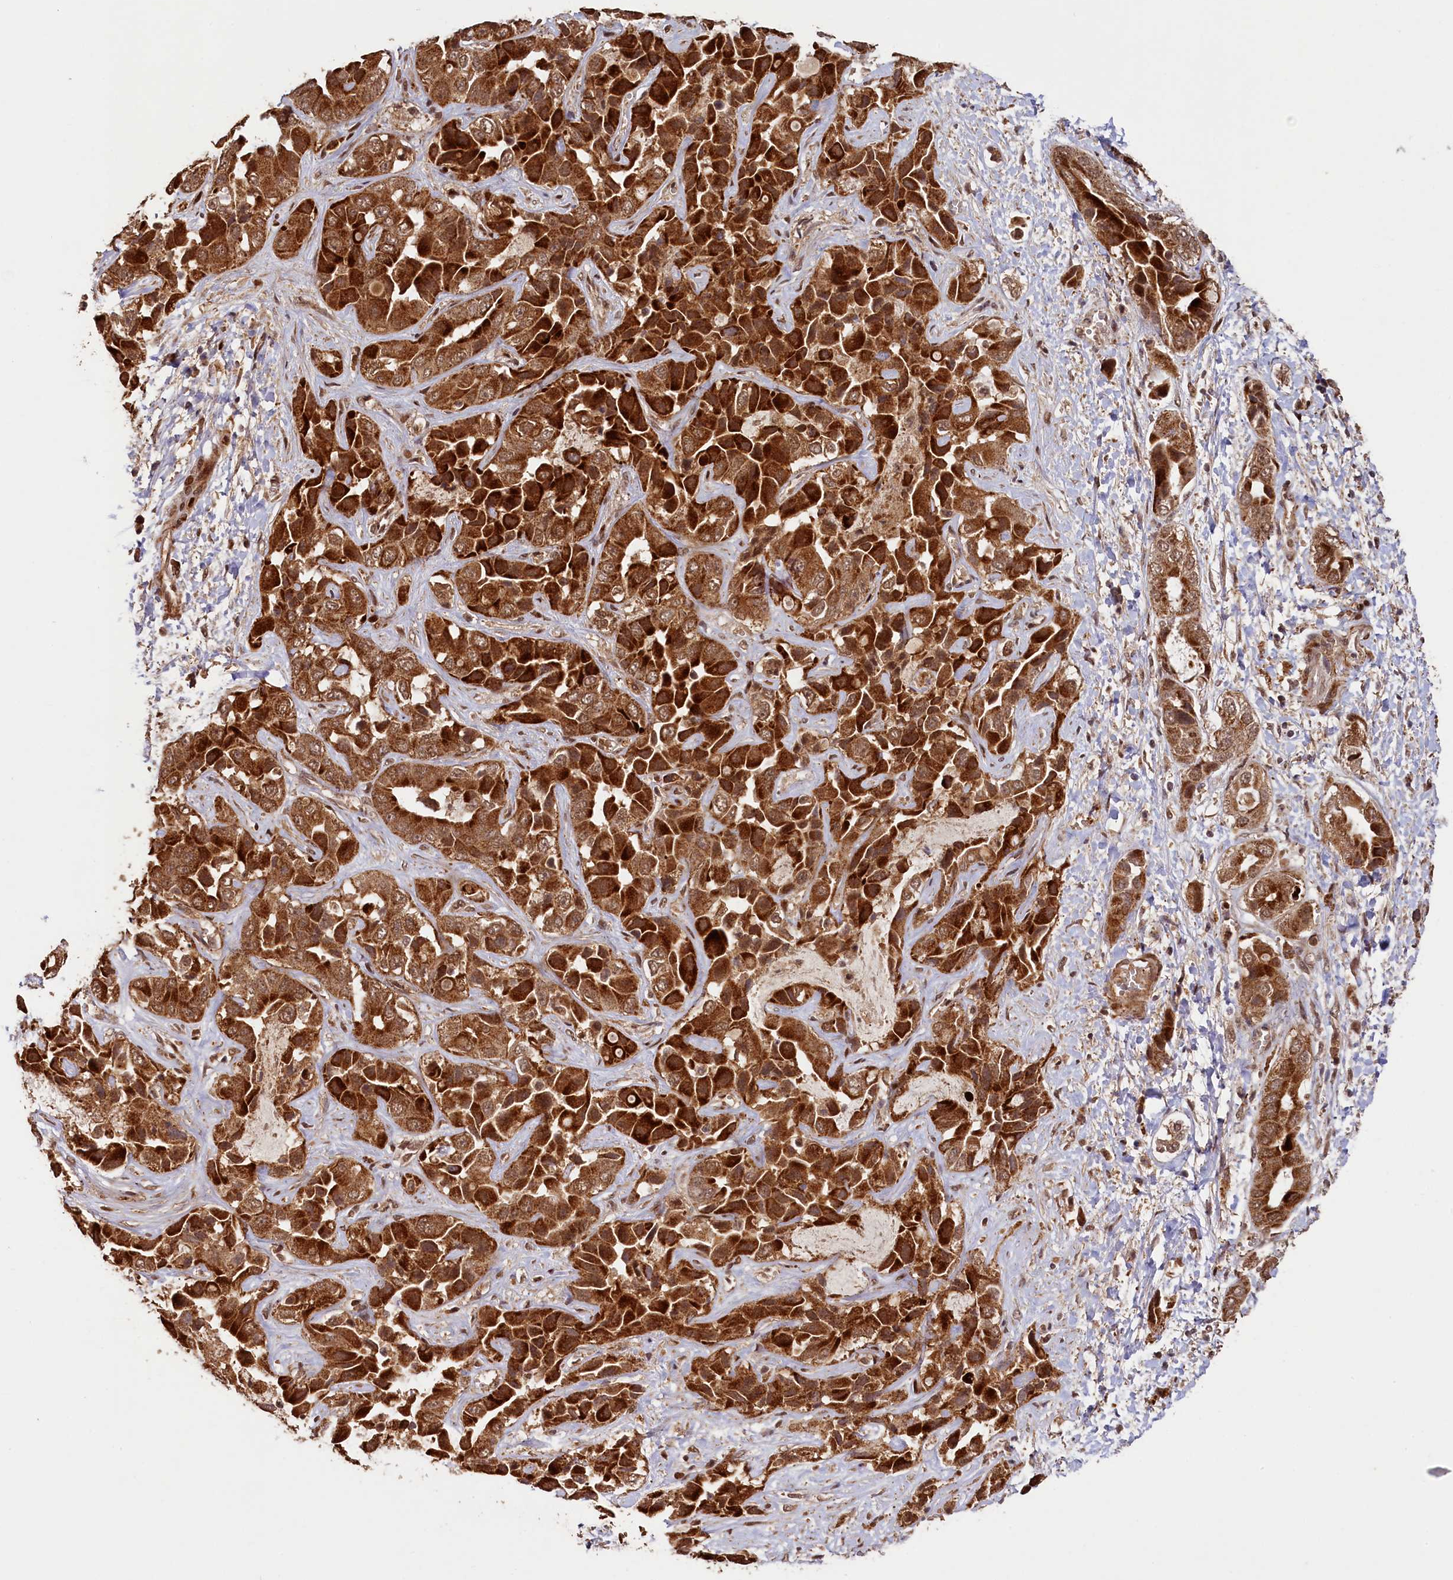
{"staining": {"intensity": "strong", "quantity": ">75%", "location": "cytoplasmic/membranous"}, "tissue": "liver cancer", "cell_type": "Tumor cells", "image_type": "cancer", "snomed": [{"axis": "morphology", "description": "Cholangiocarcinoma"}, {"axis": "topography", "description": "Liver"}], "caption": "Tumor cells display high levels of strong cytoplasmic/membranous positivity in about >75% of cells in liver cancer.", "gene": "SHPRH", "patient": {"sex": "female", "age": 52}}